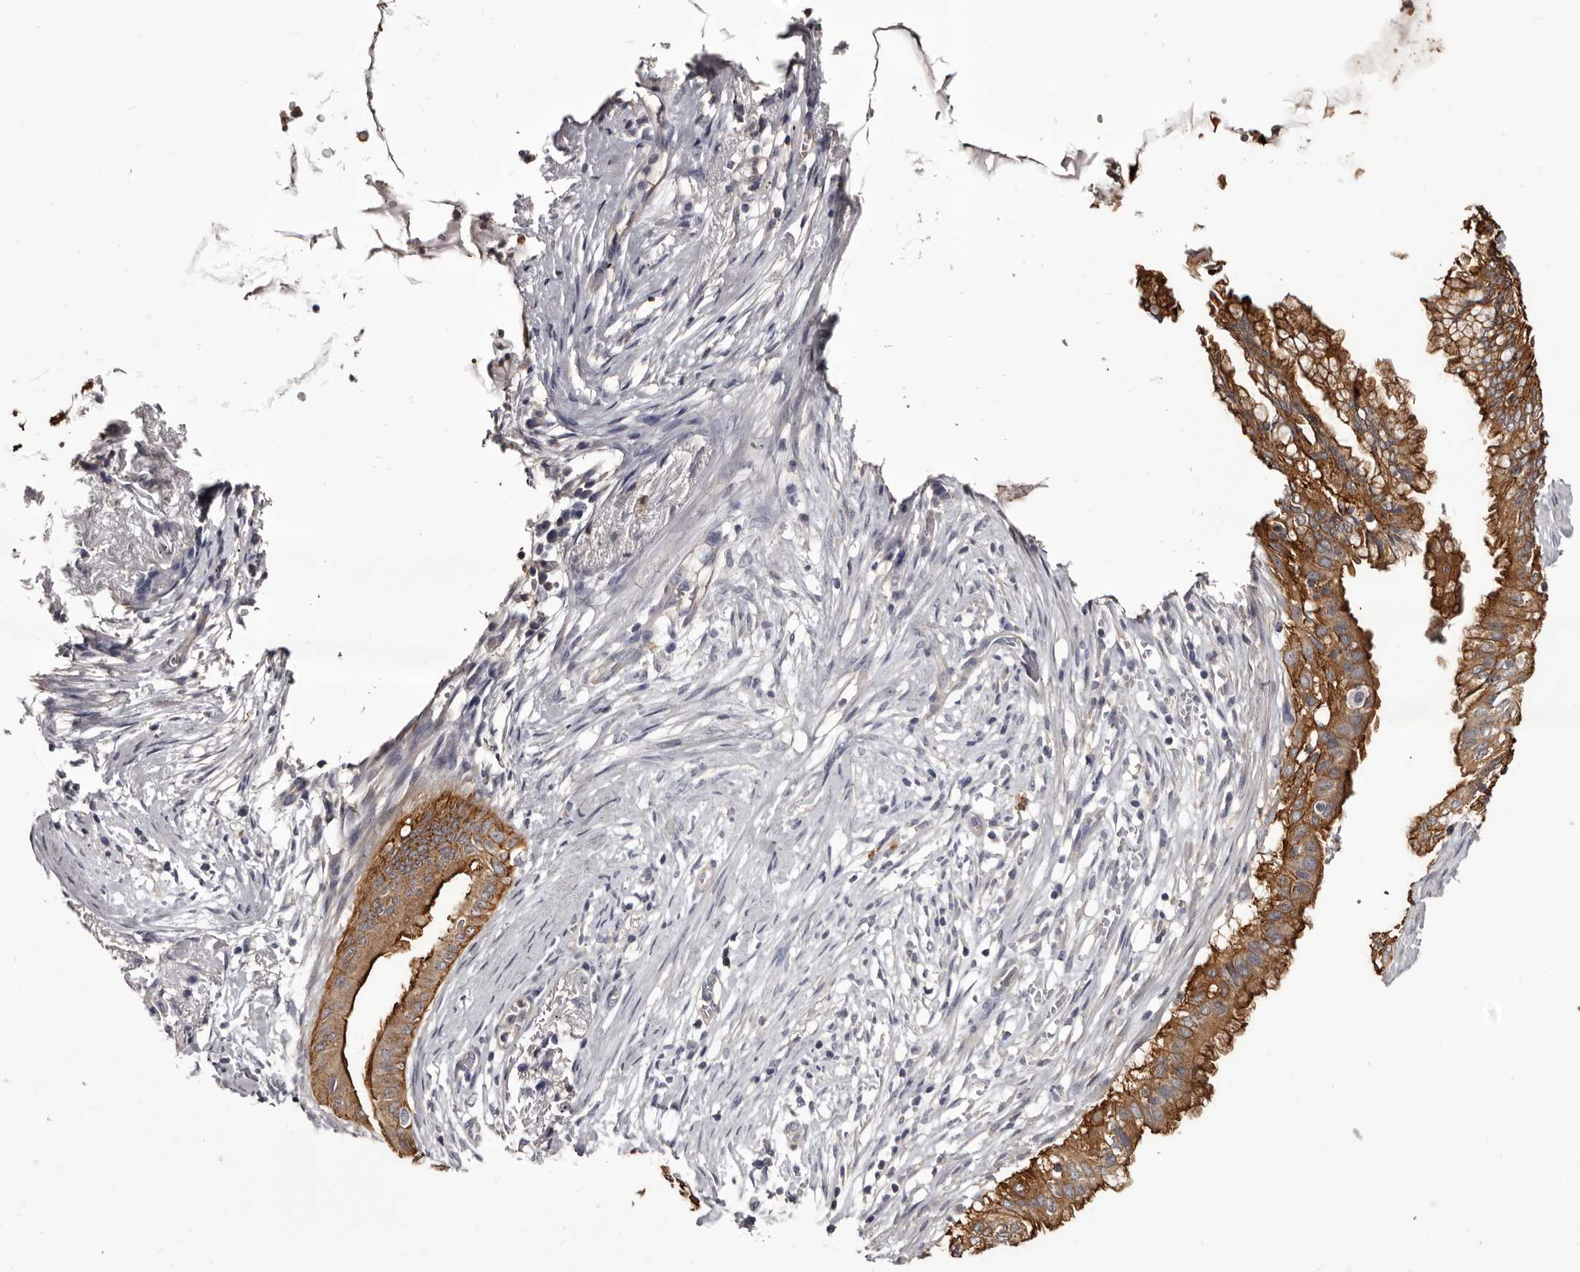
{"staining": {"intensity": "strong", "quantity": ">75%", "location": "cytoplasmic/membranous"}, "tissue": "lung cancer", "cell_type": "Tumor cells", "image_type": "cancer", "snomed": [{"axis": "morphology", "description": "Adenocarcinoma, NOS"}, {"axis": "topography", "description": "Lung"}], "caption": "An IHC micrograph of neoplastic tissue is shown. Protein staining in brown highlights strong cytoplasmic/membranous positivity in lung cancer (adenocarcinoma) within tumor cells. (DAB IHC, brown staining for protein, blue staining for nuclei).", "gene": "LAD1", "patient": {"sex": "female", "age": 70}}